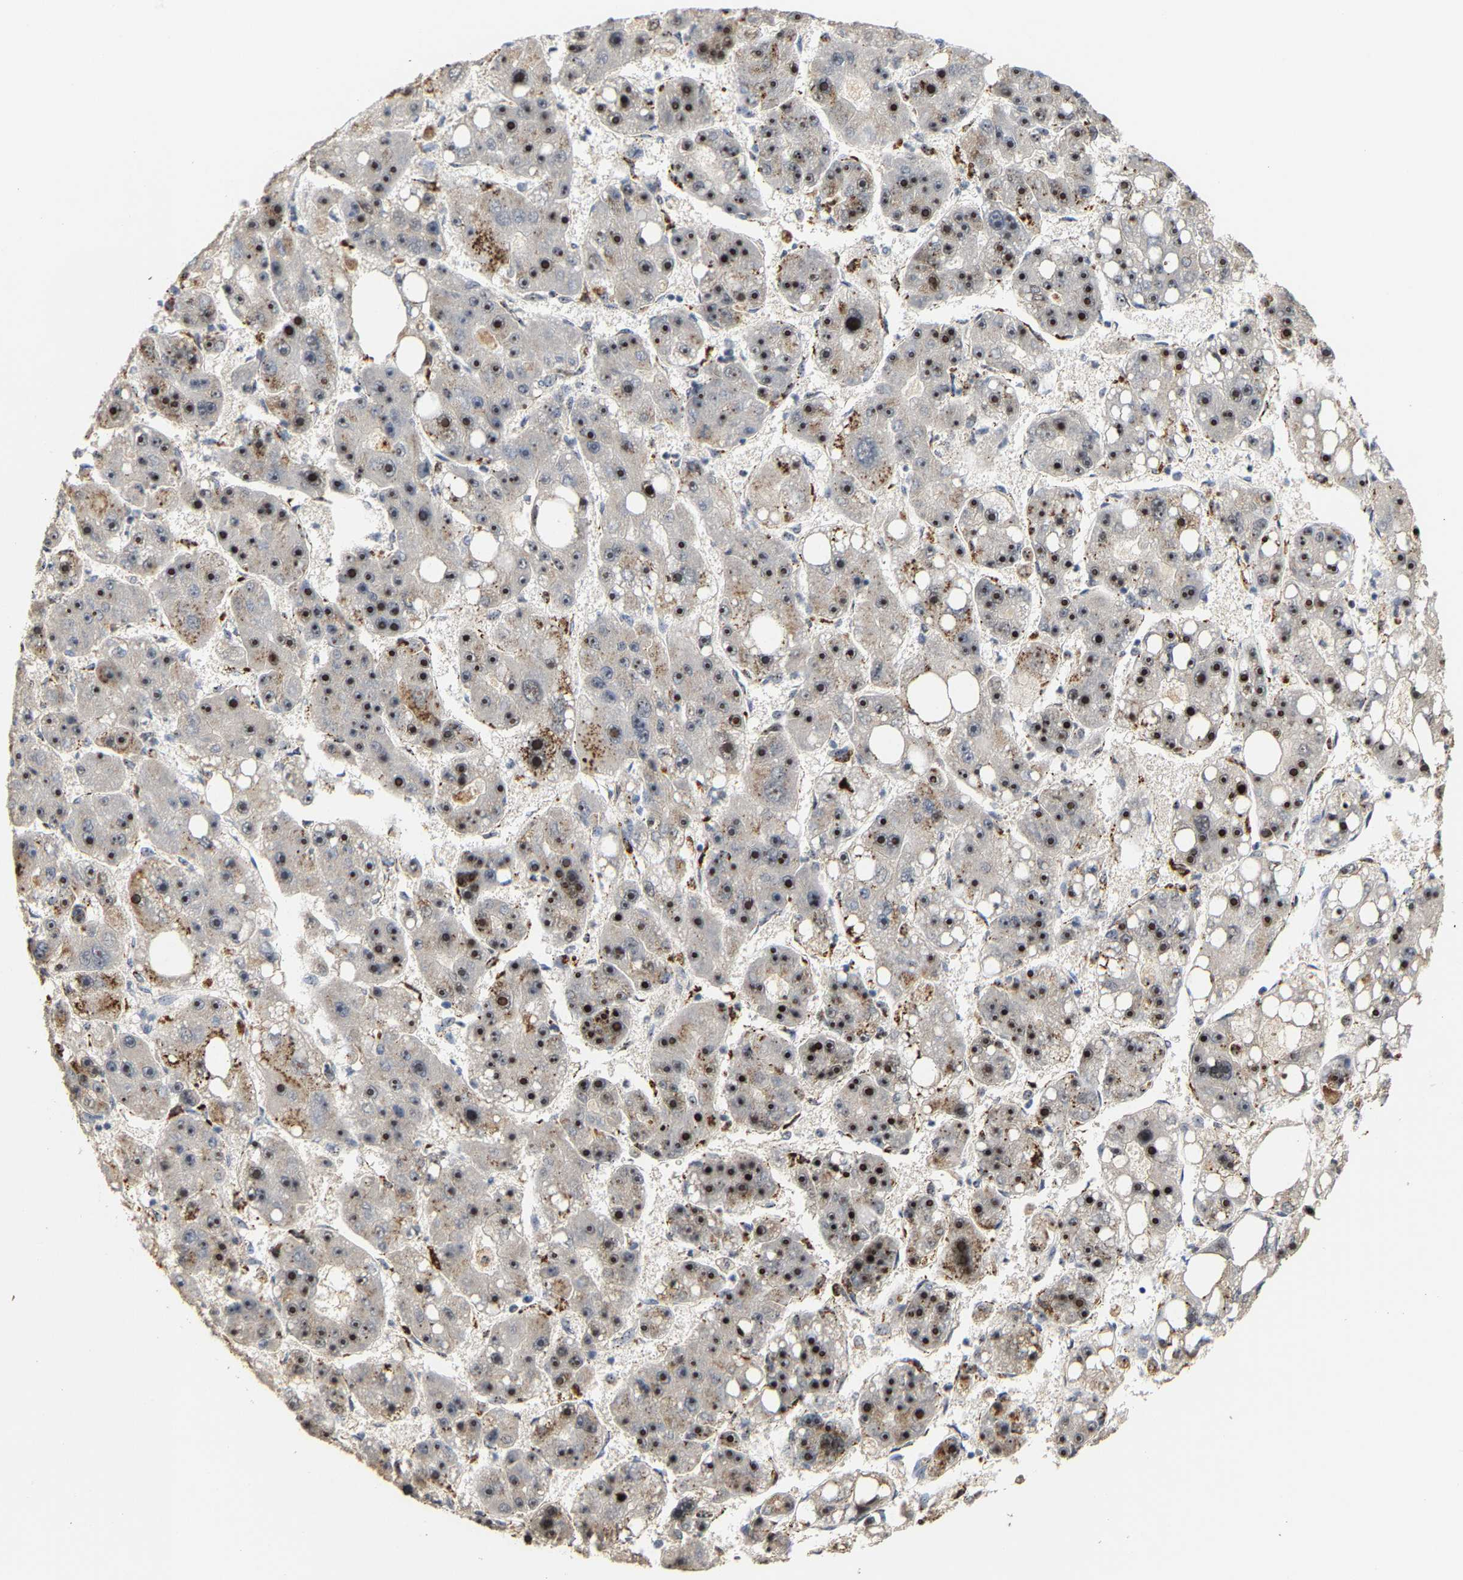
{"staining": {"intensity": "strong", "quantity": ">75%", "location": "nuclear"}, "tissue": "liver cancer", "cell_type": "Tumor cells", "image_type": "cancer", "snomed": [{"axis": "morphology", "description": "Carcinoma, Hepatocellular, NOS"}, {"axis": "topography", "description": "Liver"}], "caption": "Immunohistochemistry (IHC) (DAB) staining of liver cancer (hepatocellular carcinoma) exhibits strong nuclear protein positivity in about >75% of tumor cells.", "gene": "NOP58", "patient": {"sex": "female", "age": 61}}